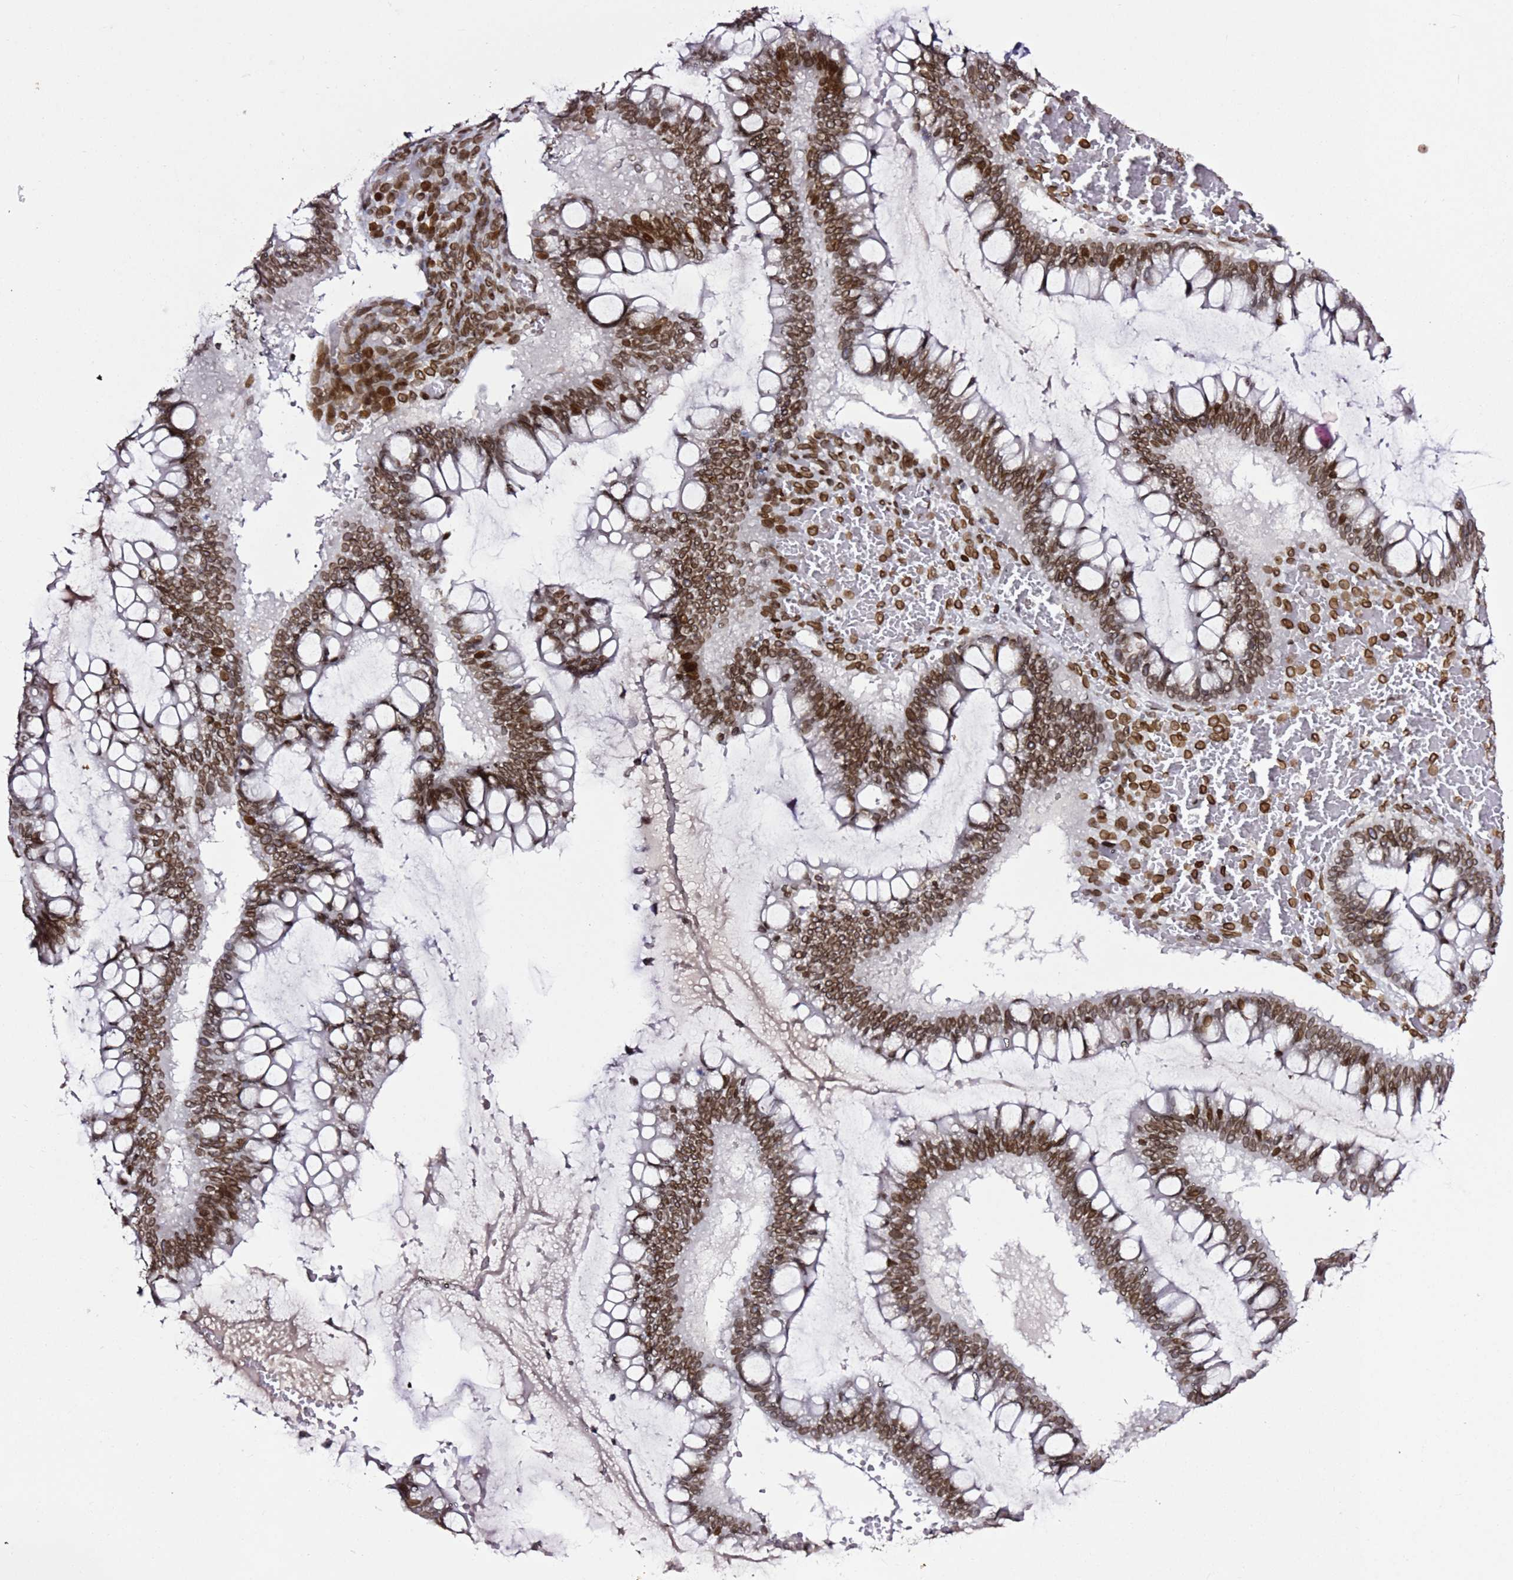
{"staining": {"intensity": "moderate", "quantity": ">75%", "location": "cytoplasmic/membranous,nuclear"}, "tissue": "ovarian cancer", "cell_type": "Tumor cells", "image_type": "cancer", "snomed": [{"axis": "morphology", "description": "Cystadenocarcinoma, mucinous, NOS"}, {"axis": "topography", "description": "Ovary"}], "caption": "IHC of human ovarian cancer (mucinous cystadenocarcinoma) reveals medium levels of moderate cytoplasmic/membranous and nuclear staining in about >75% of tumor cells.", "gene": "POU6F1", "patient": {"sex": "female", "age": 73}}